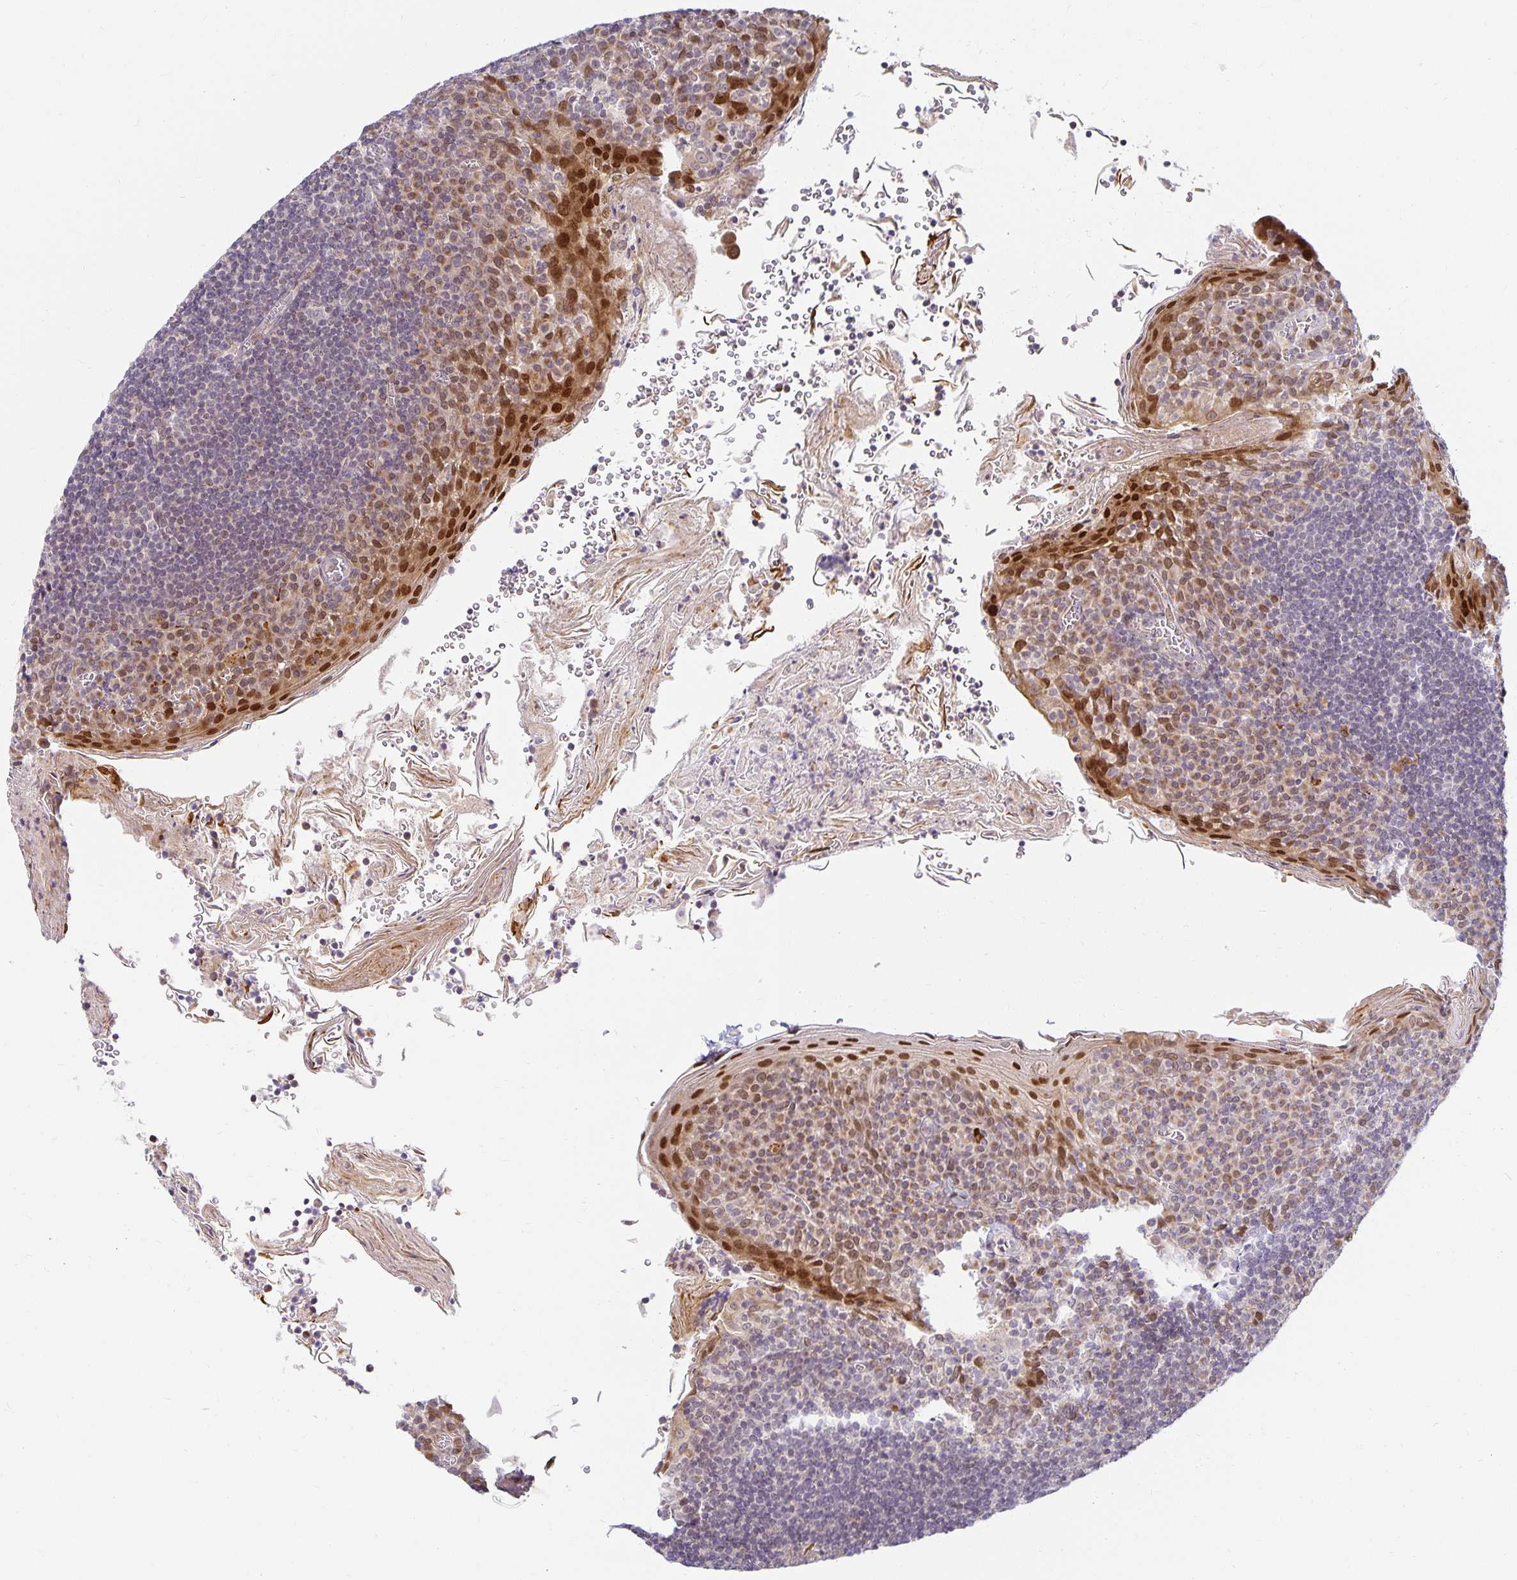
{"staining": {"intensity": "negative", "quantity": "none", "location": "none"}, "tissue": "tonsil", "cell_type": "Germinal center cells", "image_type": "normal", "snomed": [{"axis": "morphology", "description": "Normal tissue, NOS"}, {"axis": "topography", "description": "Tonsil"}], "caption": "Tonsil was stained to show a protein in brown. There is no significant positivity in germinal center cells.", "gene": "EHF", "patient": {"sex": "male", "age": 27}}